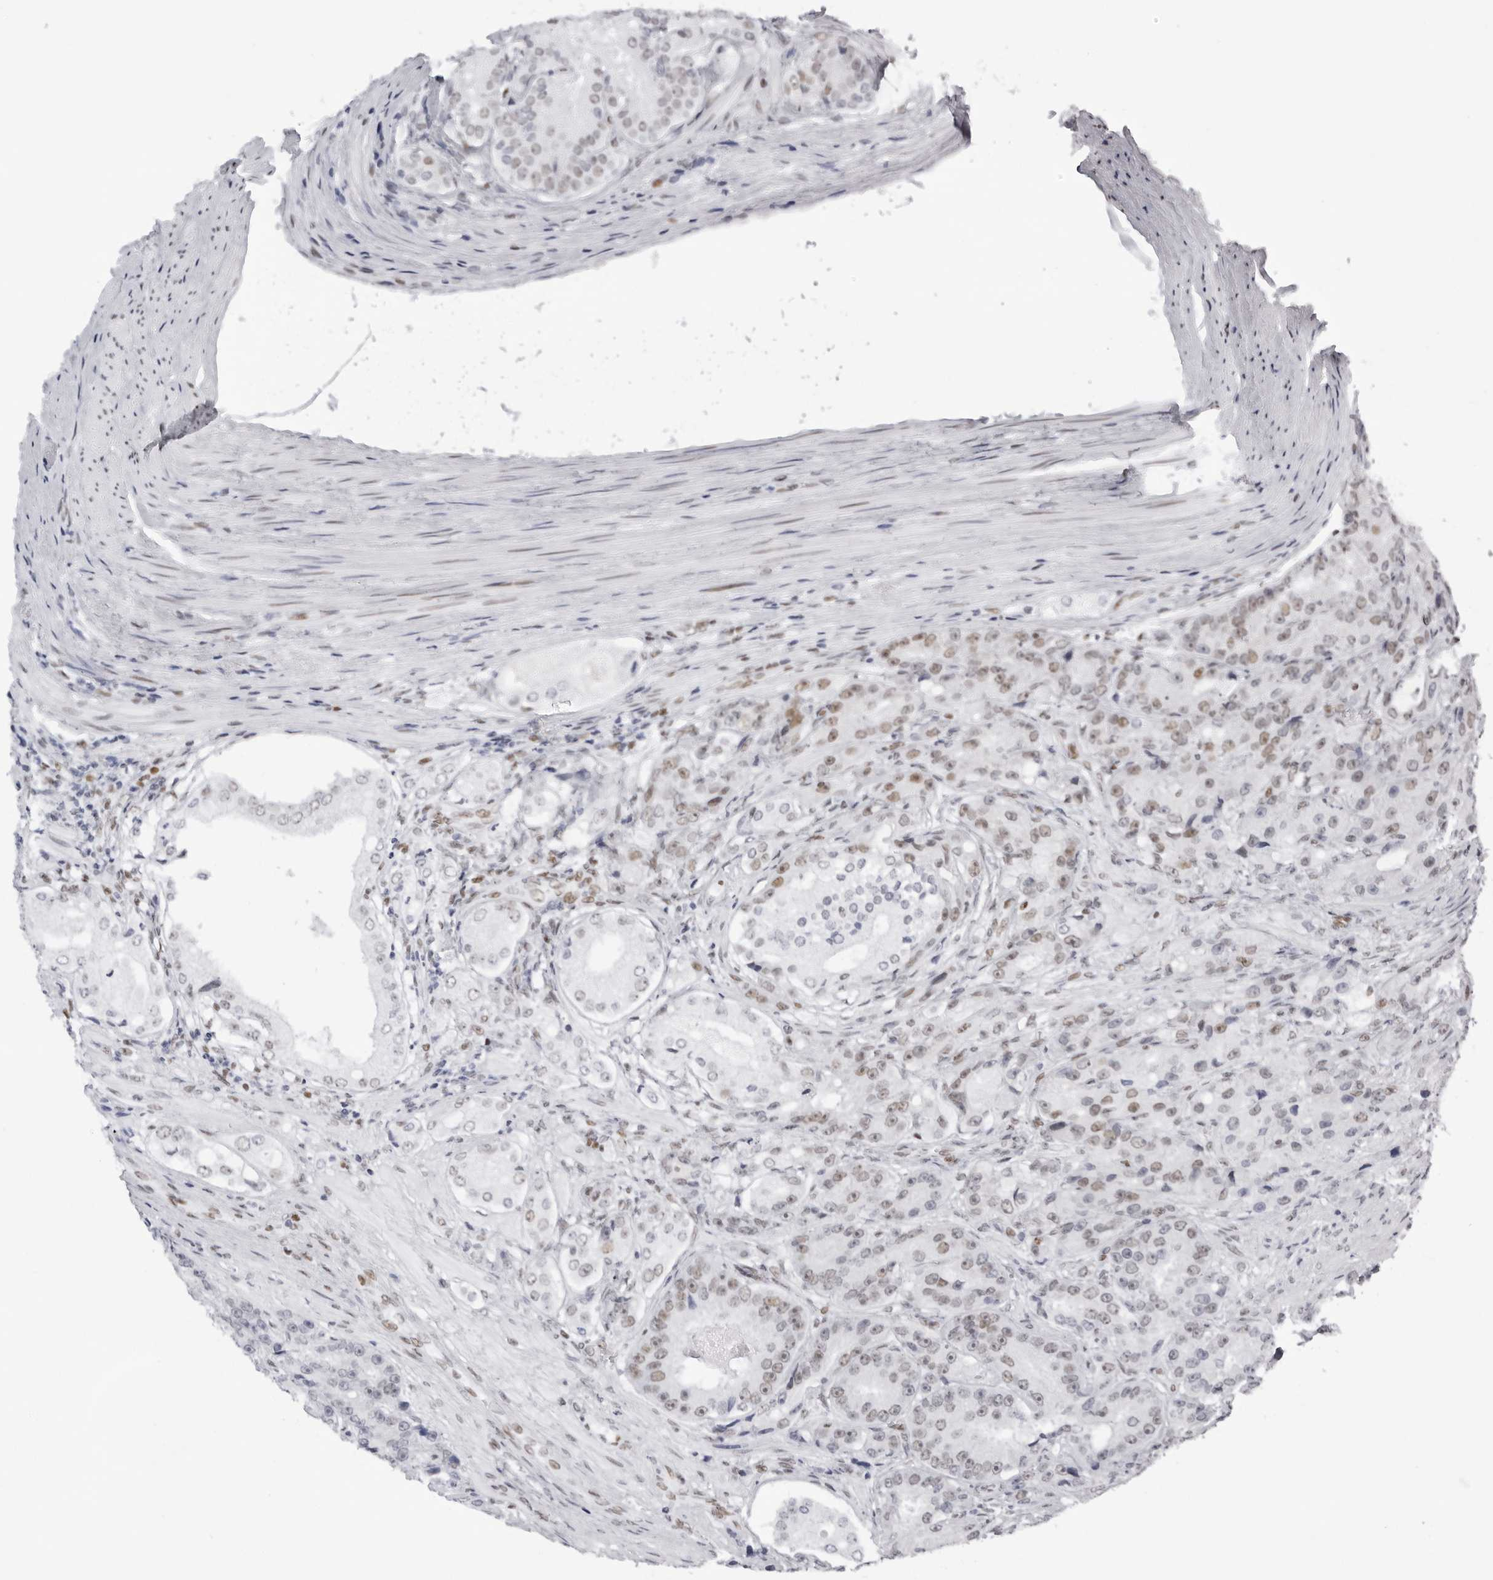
{"staining": {"intensity": "weak", "quantity": "25%-75%", "location": "nuclear"}, "tissue": "prostate cancer", "cell_type": "Tumor cells", "image_type": "cancer", "snomed": [{"axis": "morphology", "description": "Adenocarcinoma, High grade"}, {"axis": "topography", "description": "Prostate"}], "caption": "Prostate cancer stained for a protein shows weak nuclear positivity in tumor cells.", "gene": "IRF2BP2", "patient": {"sex": "male", "age": 60}}